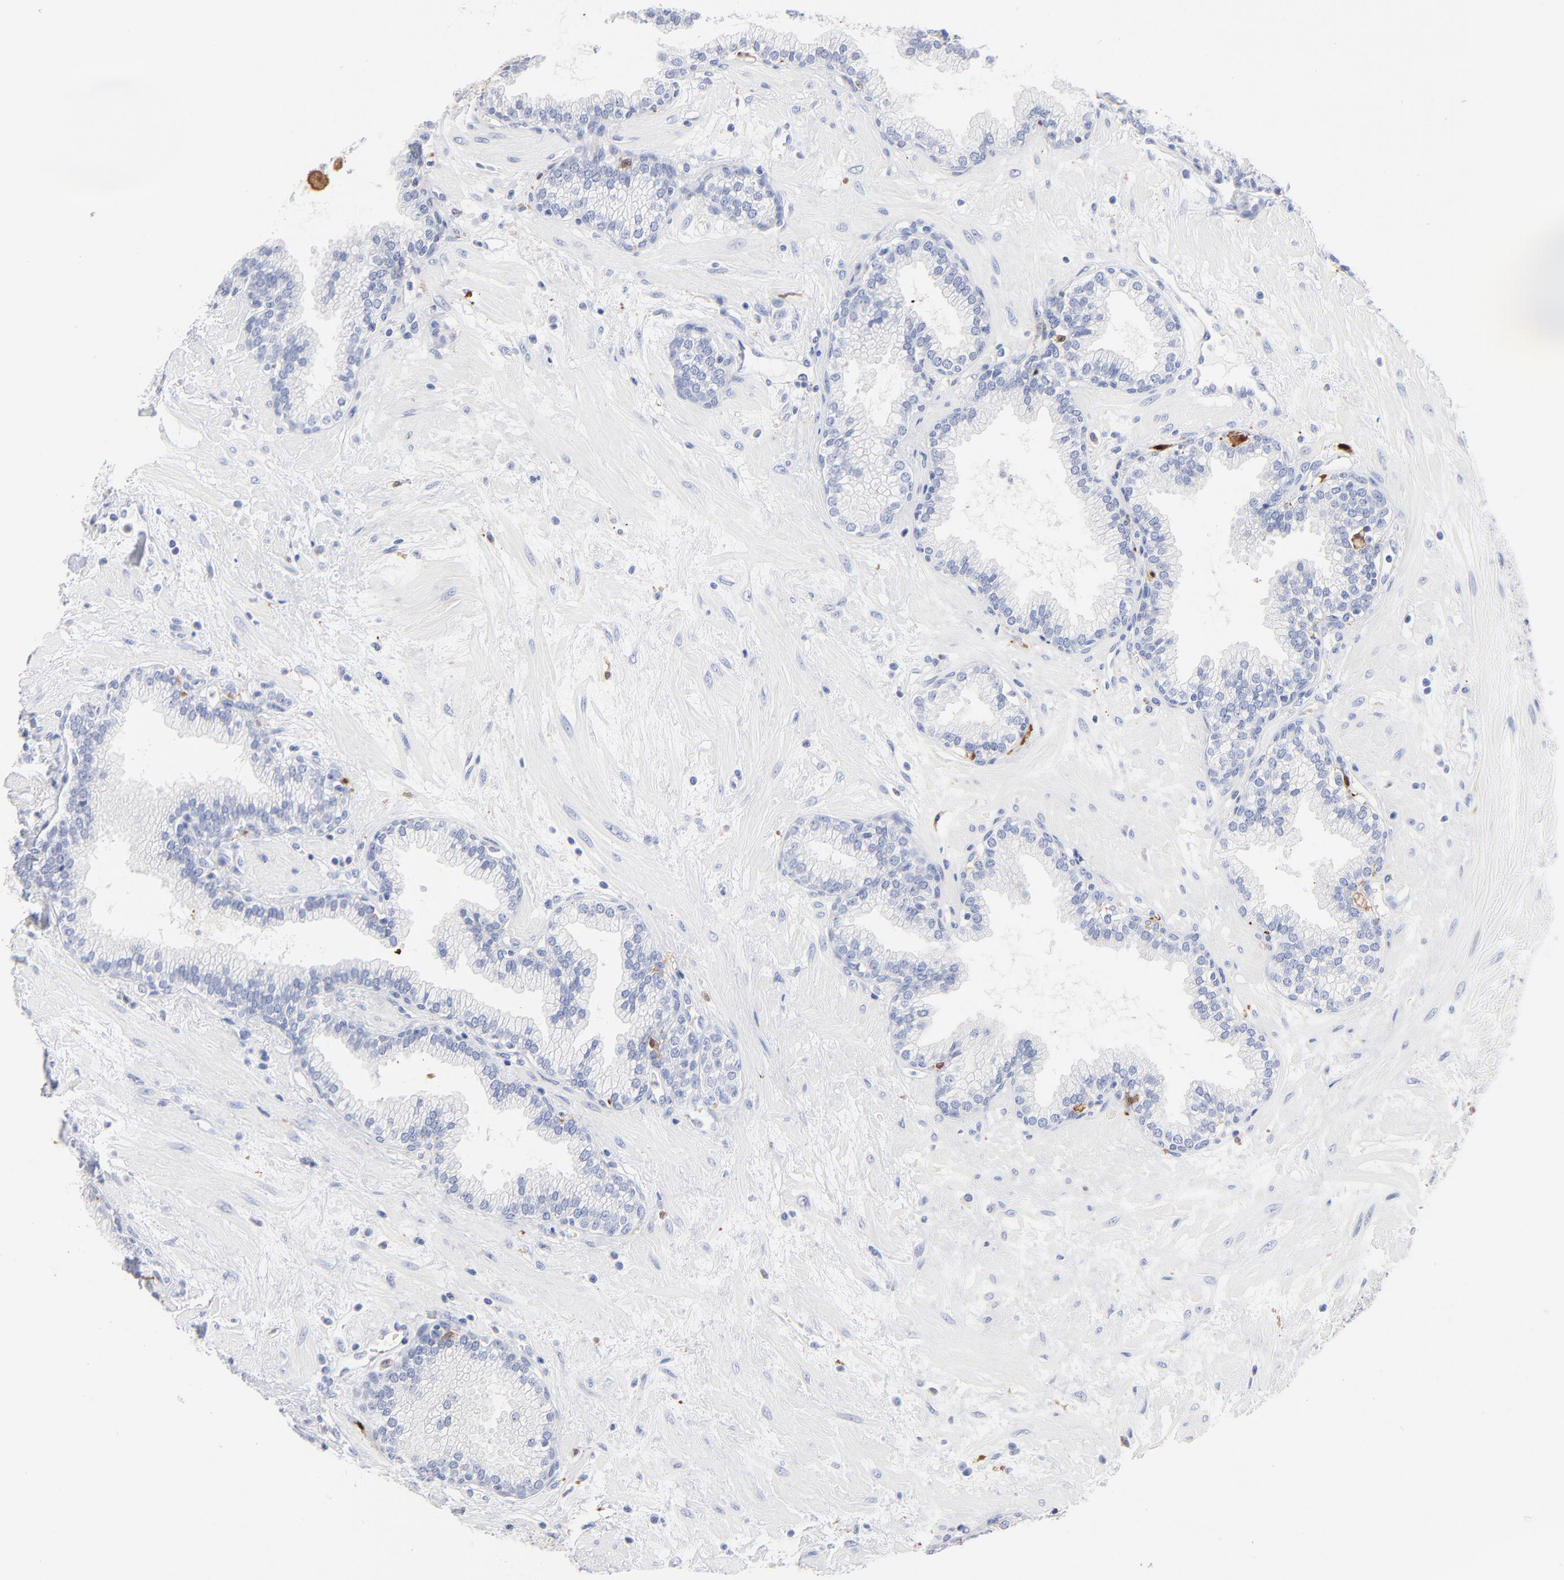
{"staining": {"intensity": "negative", "quantity": "none", "location": "none"}, "tissue": "prostate", "cell_type": "Glandular cells", "image_type": "normal", "snomed": [{"axis": "morphology", "description": "Normal tissue, NOS"}, {"axis": "topography", "description": "Prostate"}], "caption": "DAB immunohistochemical staining of benign prostate displays no significant staining in glandular cells.", "gene": "IFIT2", "patient": {"sex": "male", "age": 64}}